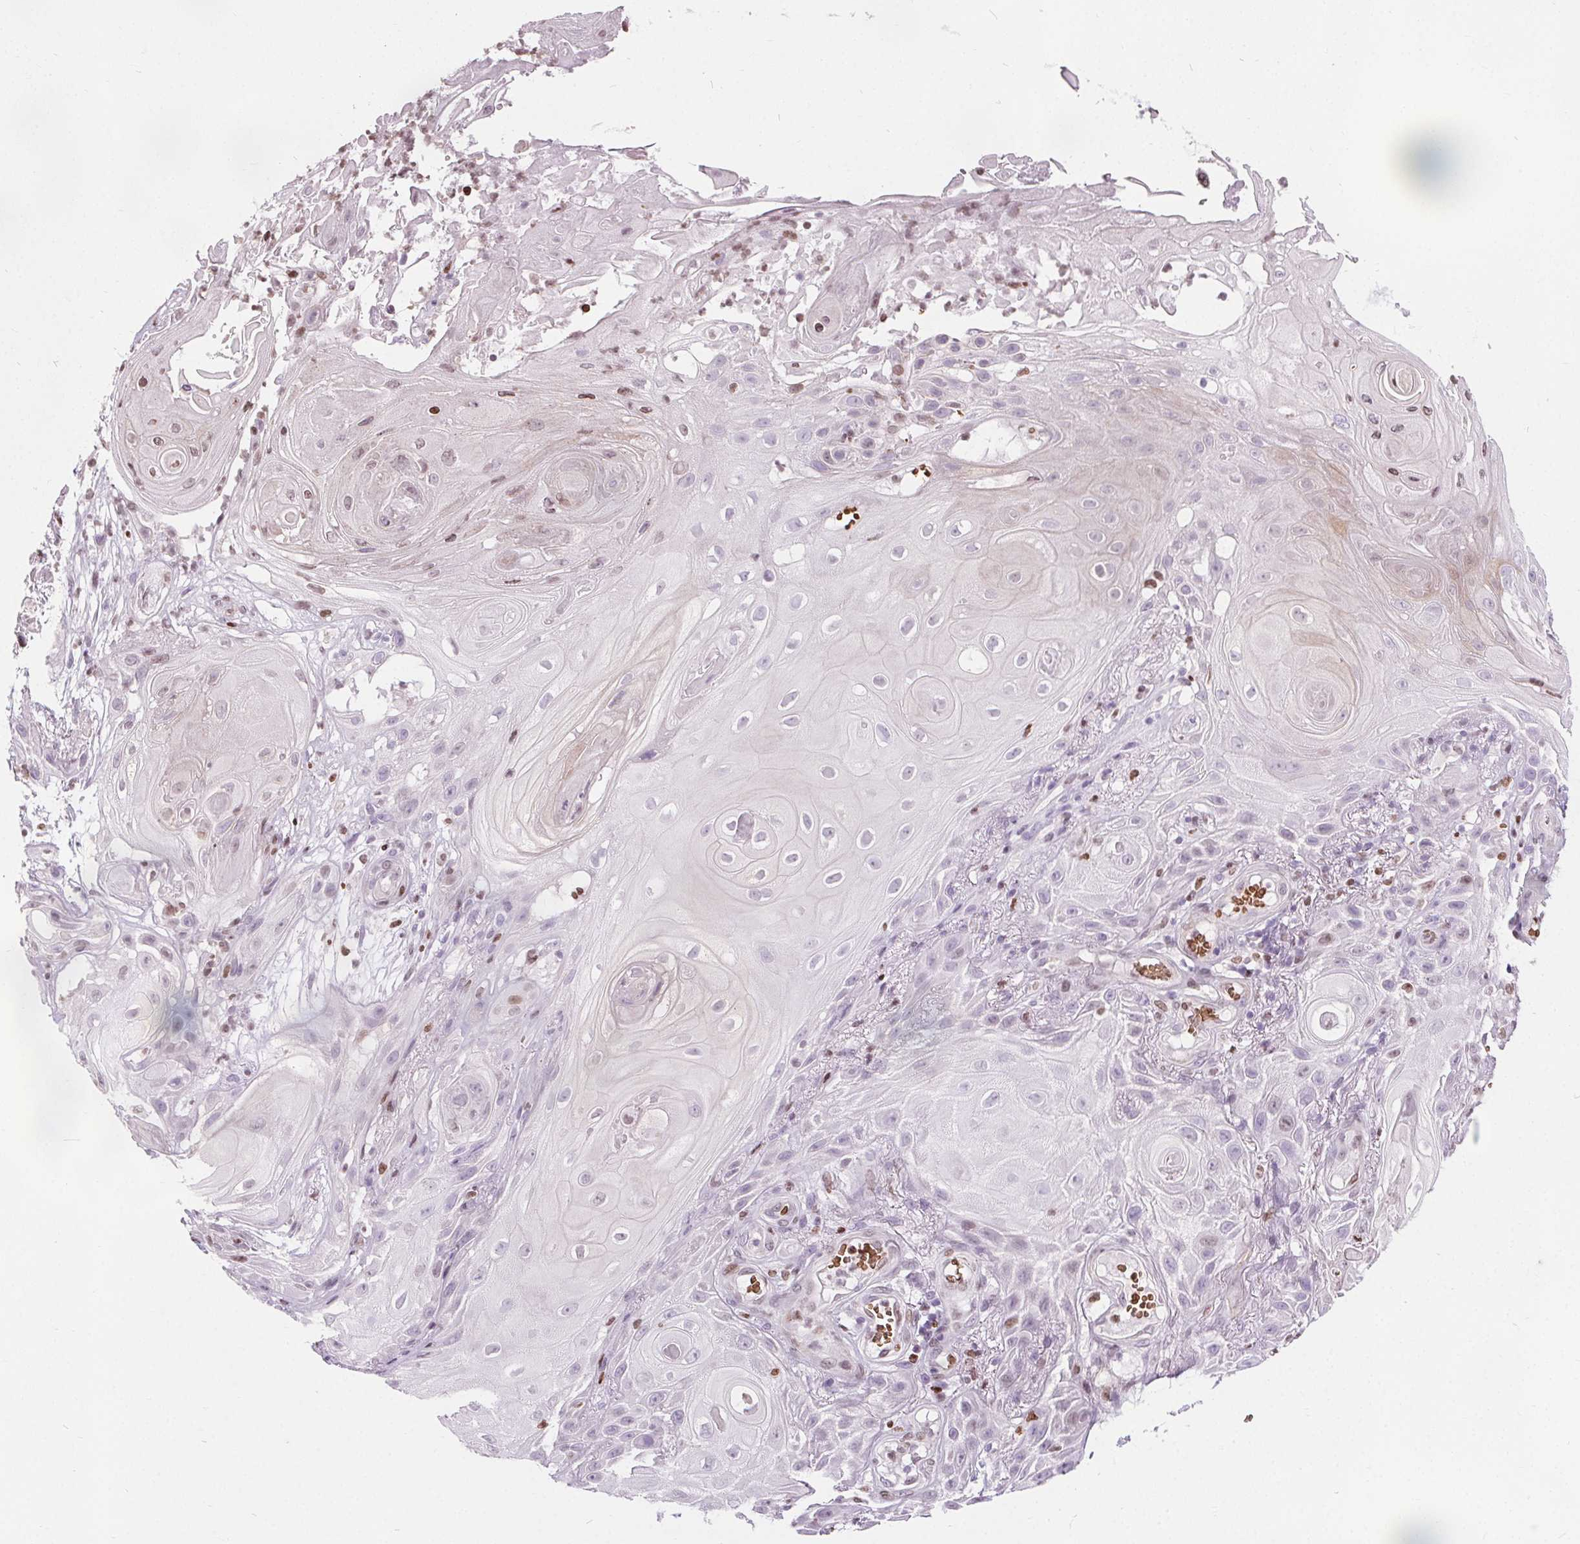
{"staining": {"intensity": "moderate", "quantity": "<25%", "location": "nuclear"}, "tissue": "skin cancer", "cell_type": "Tumor cells", "image_type": "cancer", "snomed": [{"axis": "morphology", "description": "Squamous cell carcinoma, NOS"}, {"axis": "topography", "description": "Skin"}], "caption": "Immunohistochemistry histopathology image of skin cancer stained for a protein (brown), which demonstrates low levels of moderate nuclear positivity in approximately <25% of tumor cells.", "gene": "ISLR2", "patient": {"sex": "male", "age": 62}}